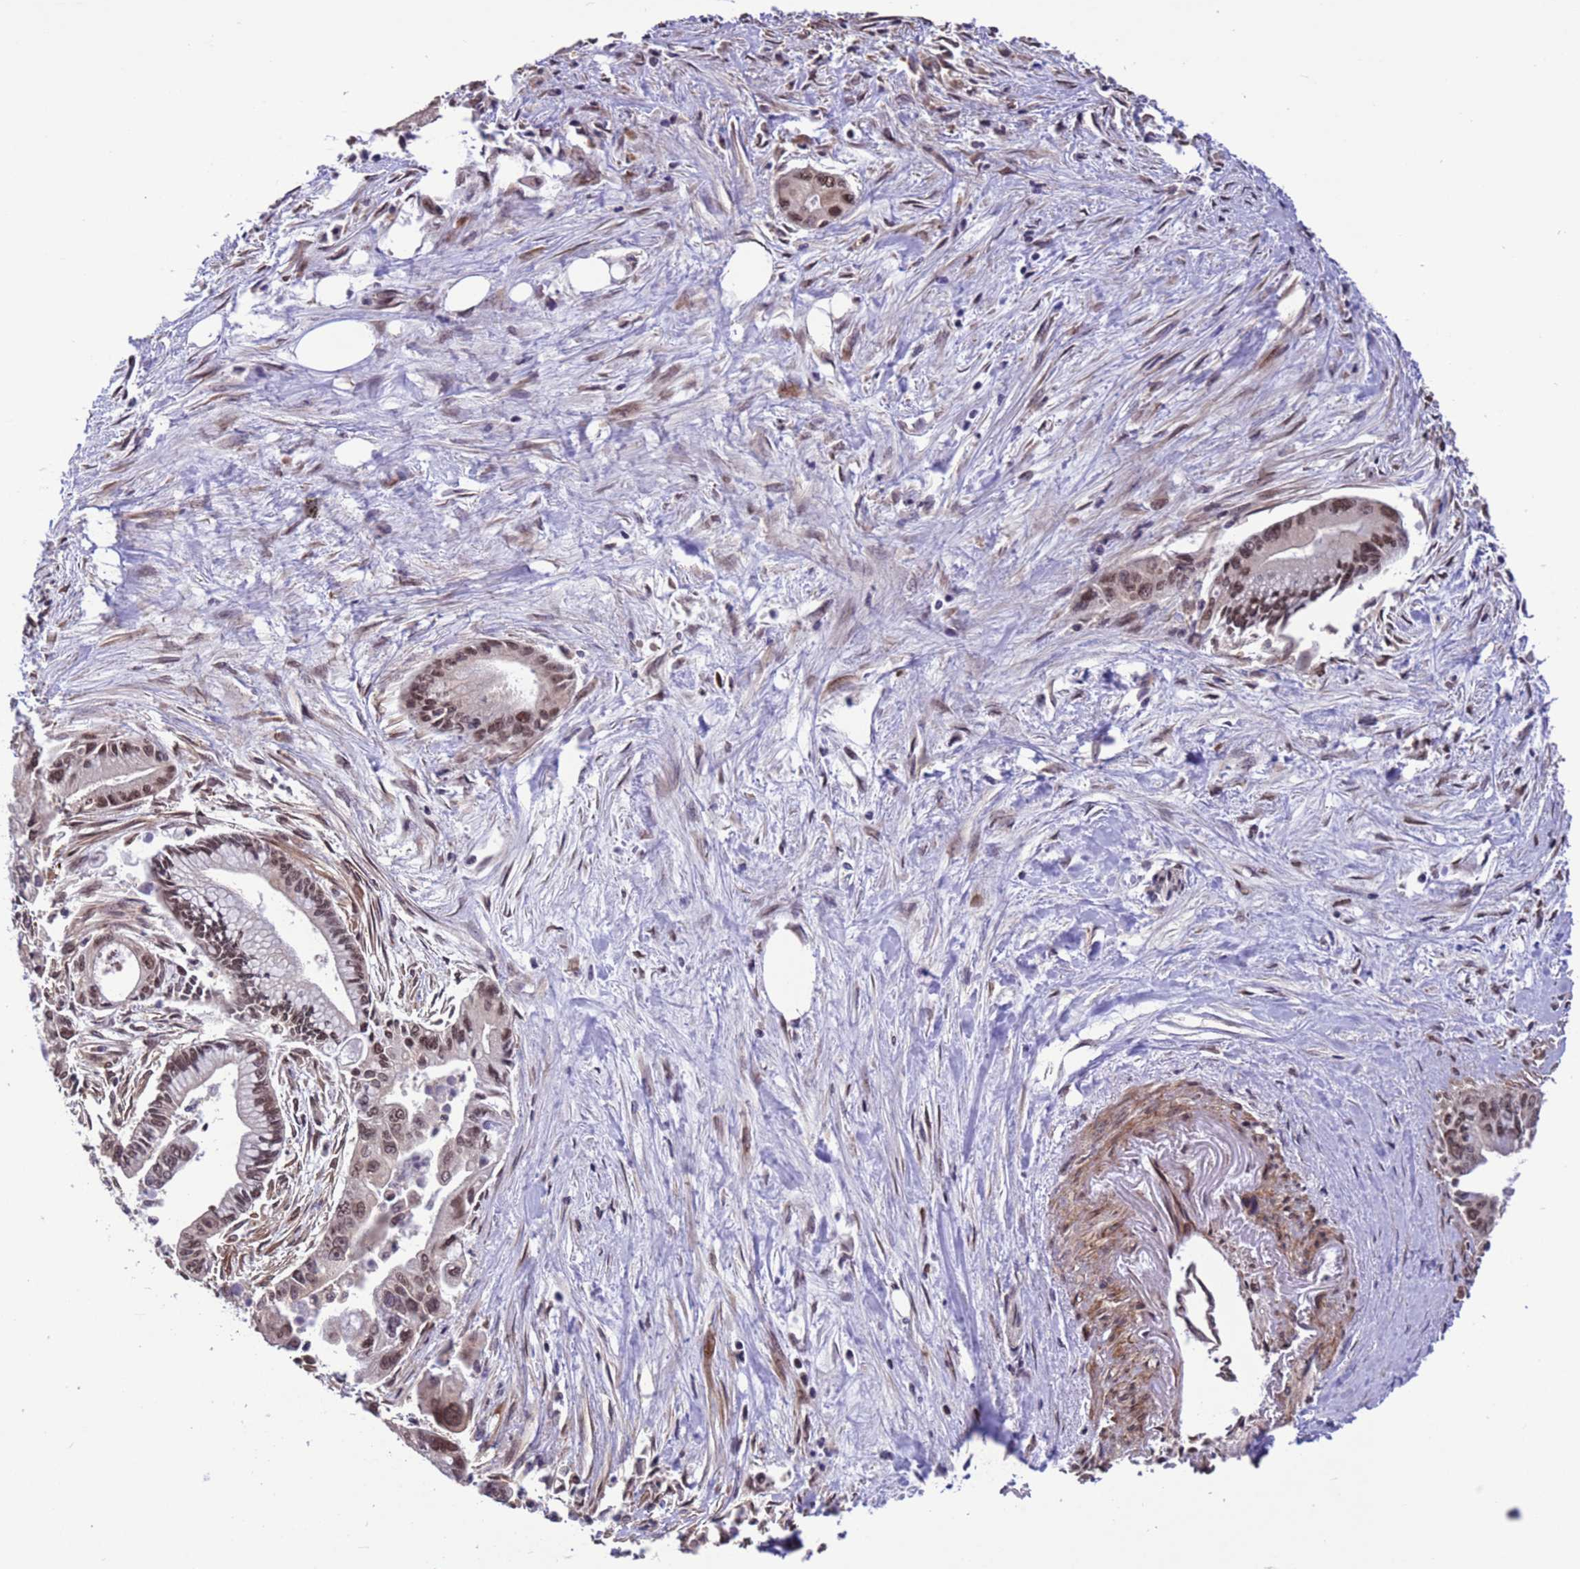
{"staining": {"intensity": "moderate", "quantity": ">75%", "location": "nuclear"}, "tissue": "pancreatic cancer", "cell_type": "Tumor cells", "image_type": "cancer", "snomed": [{"axis": "morphology", "description": "Adenocarcinoma, NOS"}, {"axis": "topography", "description": "Pancreas"}], "caption": "A brown stain labels moderate nuclear staining of a protein in pancreatic adenocarcinoma tumor cells.", "gene": "VSTM4", "patient": {"sex": "male", "age": 70}}